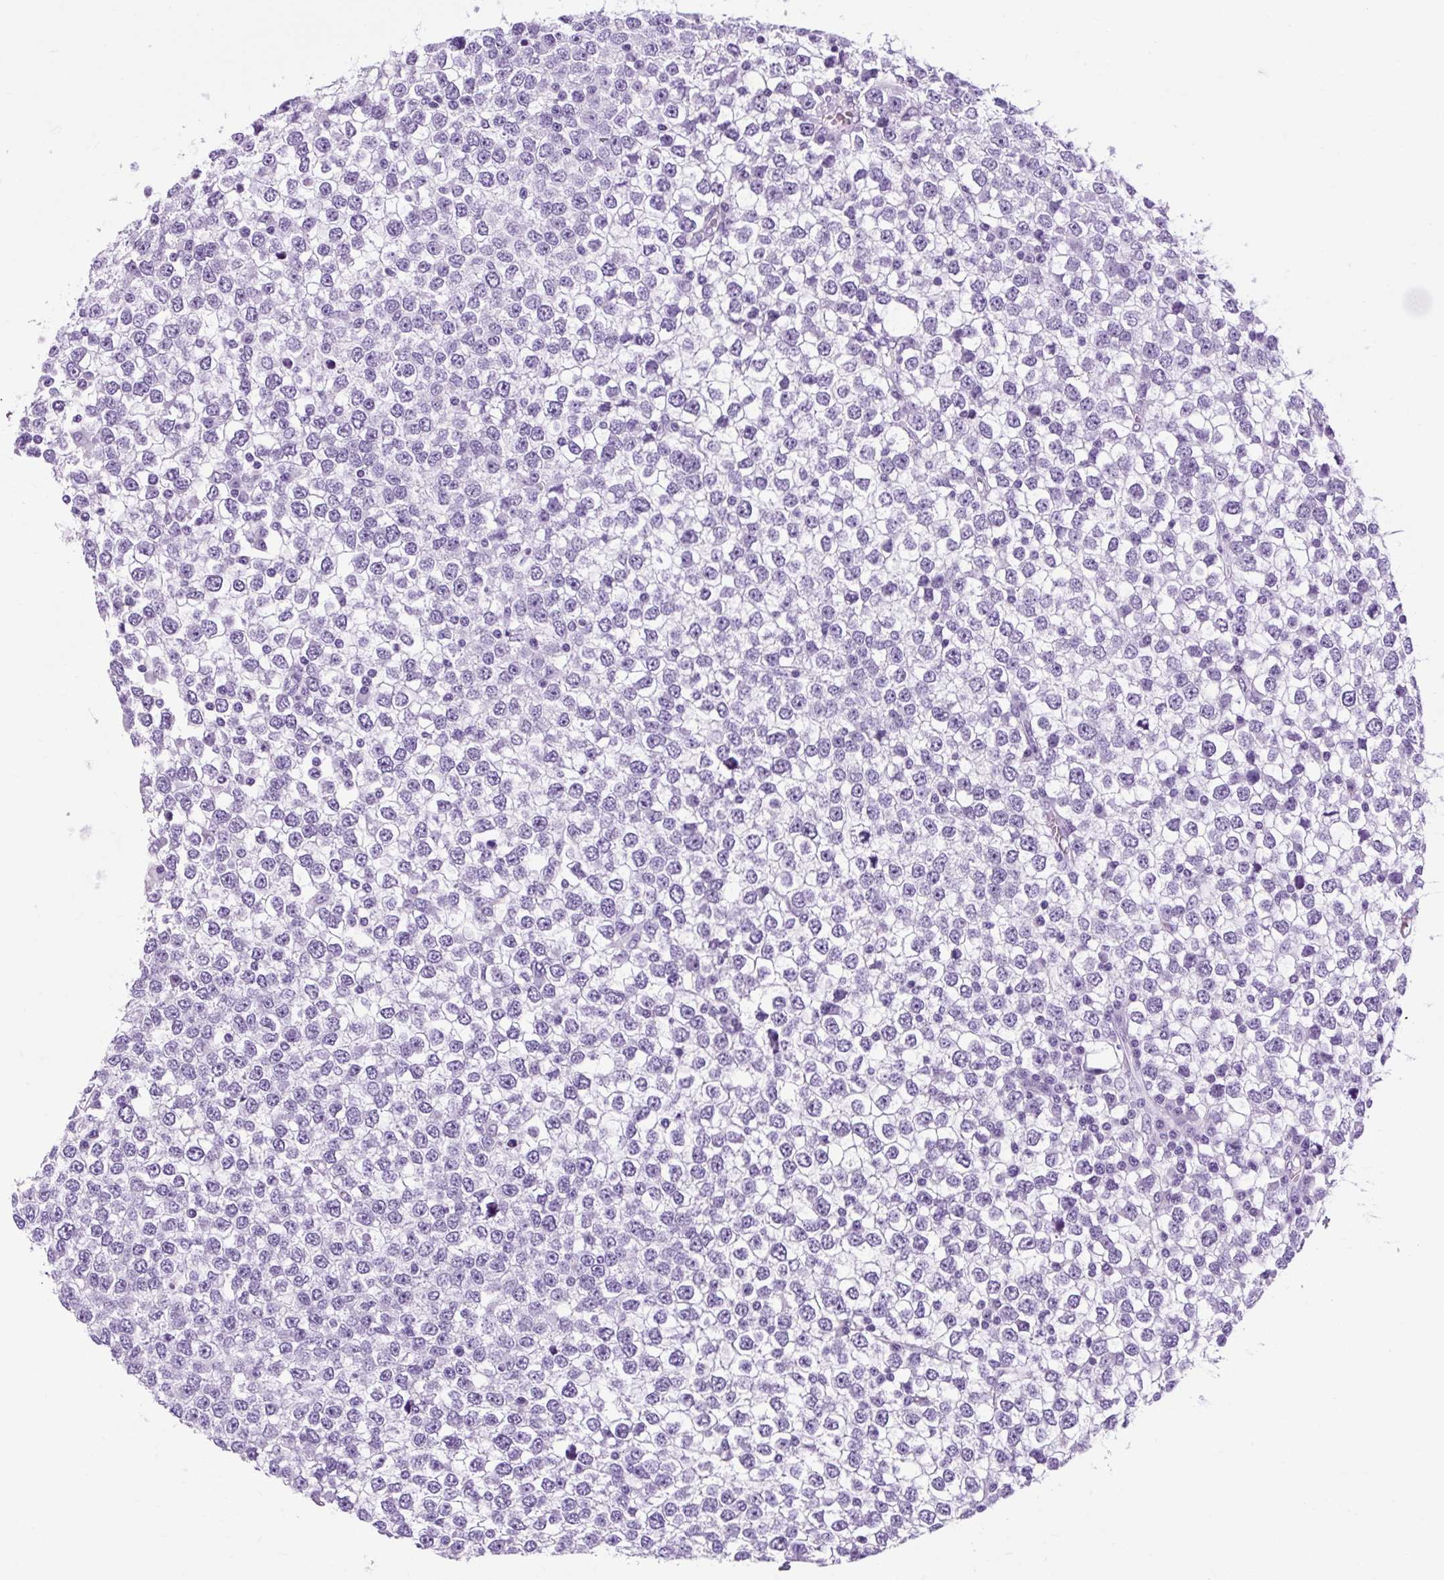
{"staining": {"intensity": "negative", "quantity": "none", "location": "none"}, "tissue": "testis cancer", "cell_type": "Tumor cells", "image_type": "cancer", "snomed": [{"axis": "morphology", "description": "Seminoma, NOS"}, {"axis": "topography", "description": "Testis"}], "caption": "The photomicrograph shows no significant expression in tumor cells of testis seminoma.", "gene": "OOEP", "patient": {"sex": "male", "age": 65}}